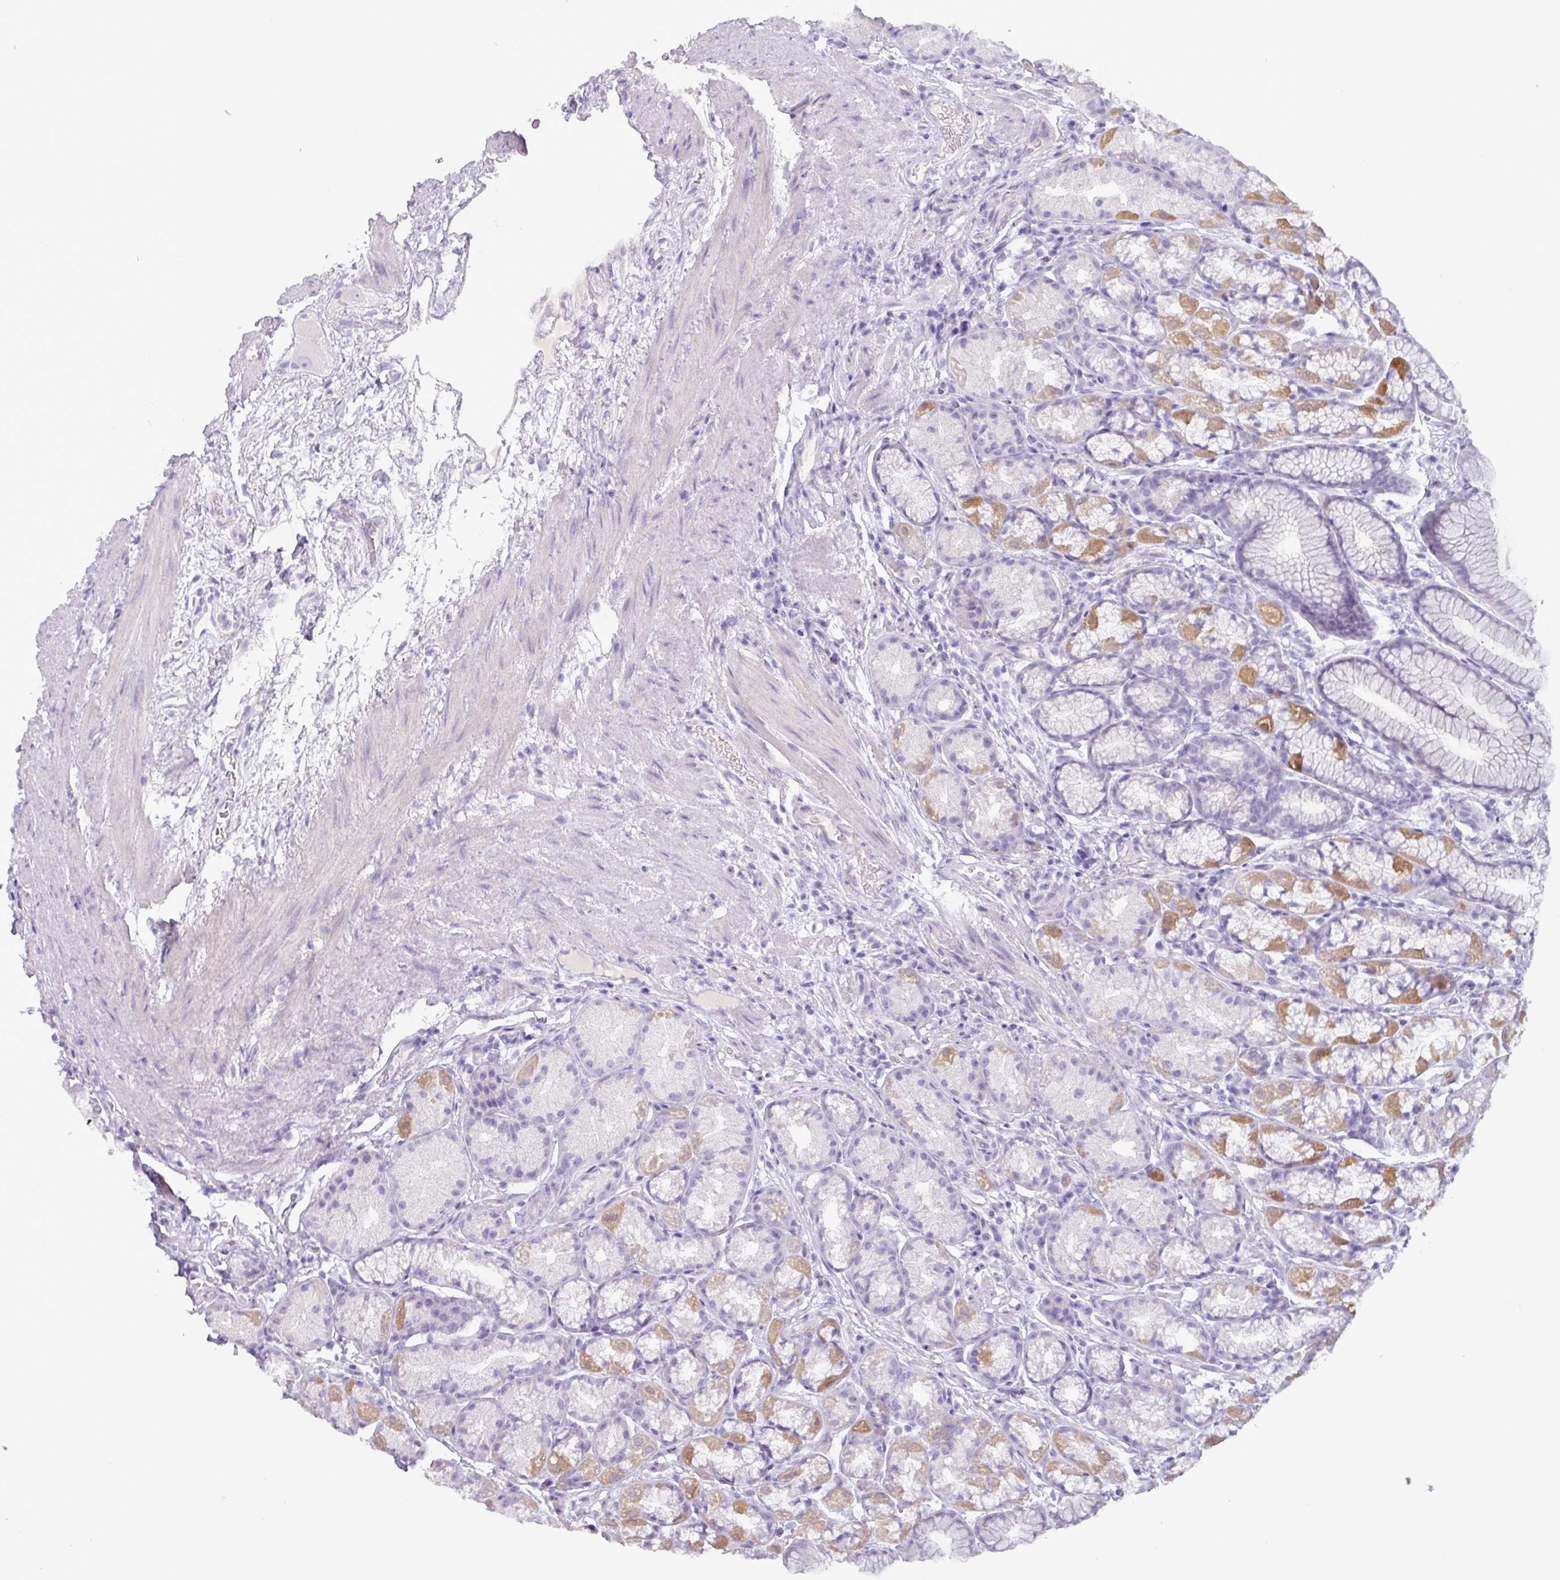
{"staining": {"intensity": "moderate", "quantity": "25%-75%", "location": "cytoplasmic/membranous"}, "tissue": "stomach", "cell_type": "Glandular cells", "image_type": "normal", "snomed": [{"axis": "morphology", "description": "Normal tissue, NOS"}, {"axis": "topography", "description": "Stomach, lower"}], "caption": "IHC of unremarkable human stomach exhibits medium levels of moderate cytoplasmic/membranous positivity in approximately 25%-75% of glandular cells. The protein of interest is stained brown, and the nuclei are stained in blue (DAB (3,3'-diaminobenzidine) IHC with brightfield microscopy, high magnification).", "gene": "GSTA1", "patient": {"sex": "male", "age": 67}}